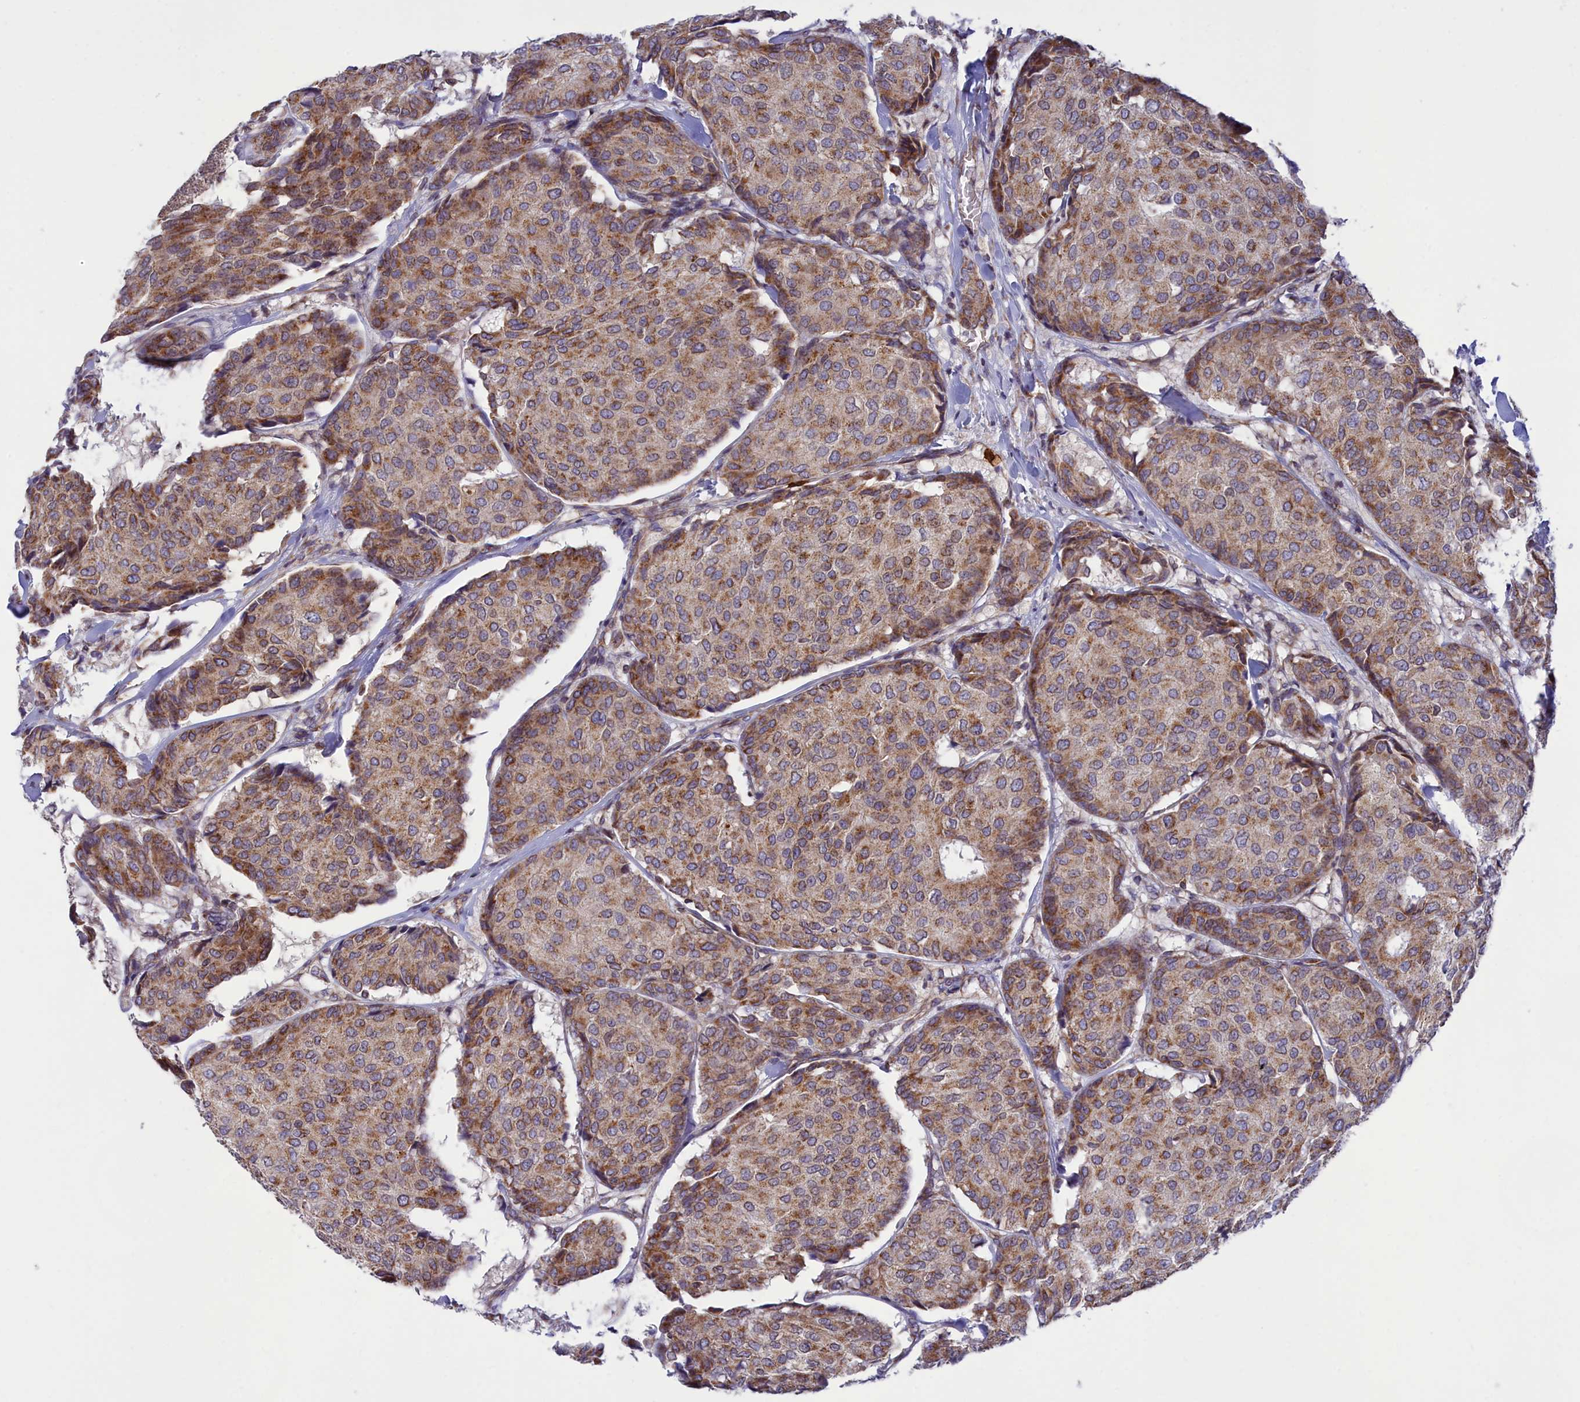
{"staining": {"intensity": "moderate", "quantity": ">75%", "location": "cytoplasmic/membranous"}, "tissue": "breast cancer", "cell_type": "Tumor cells", "image_type": "cancer", "snomed": [{"axis": "morphology", "description": "Duct carcinoma"}, {"axis": "topography", "description": "Breast"}], "caption": "A micrograph of breast cancer (invasive ductal carcinoma) stained for a protein shows moderate cytoplasmic/membranous brown staining in tumor cells.", "gene": "PKHD1L1", "patient": {"sex": "female", "age": 75}}